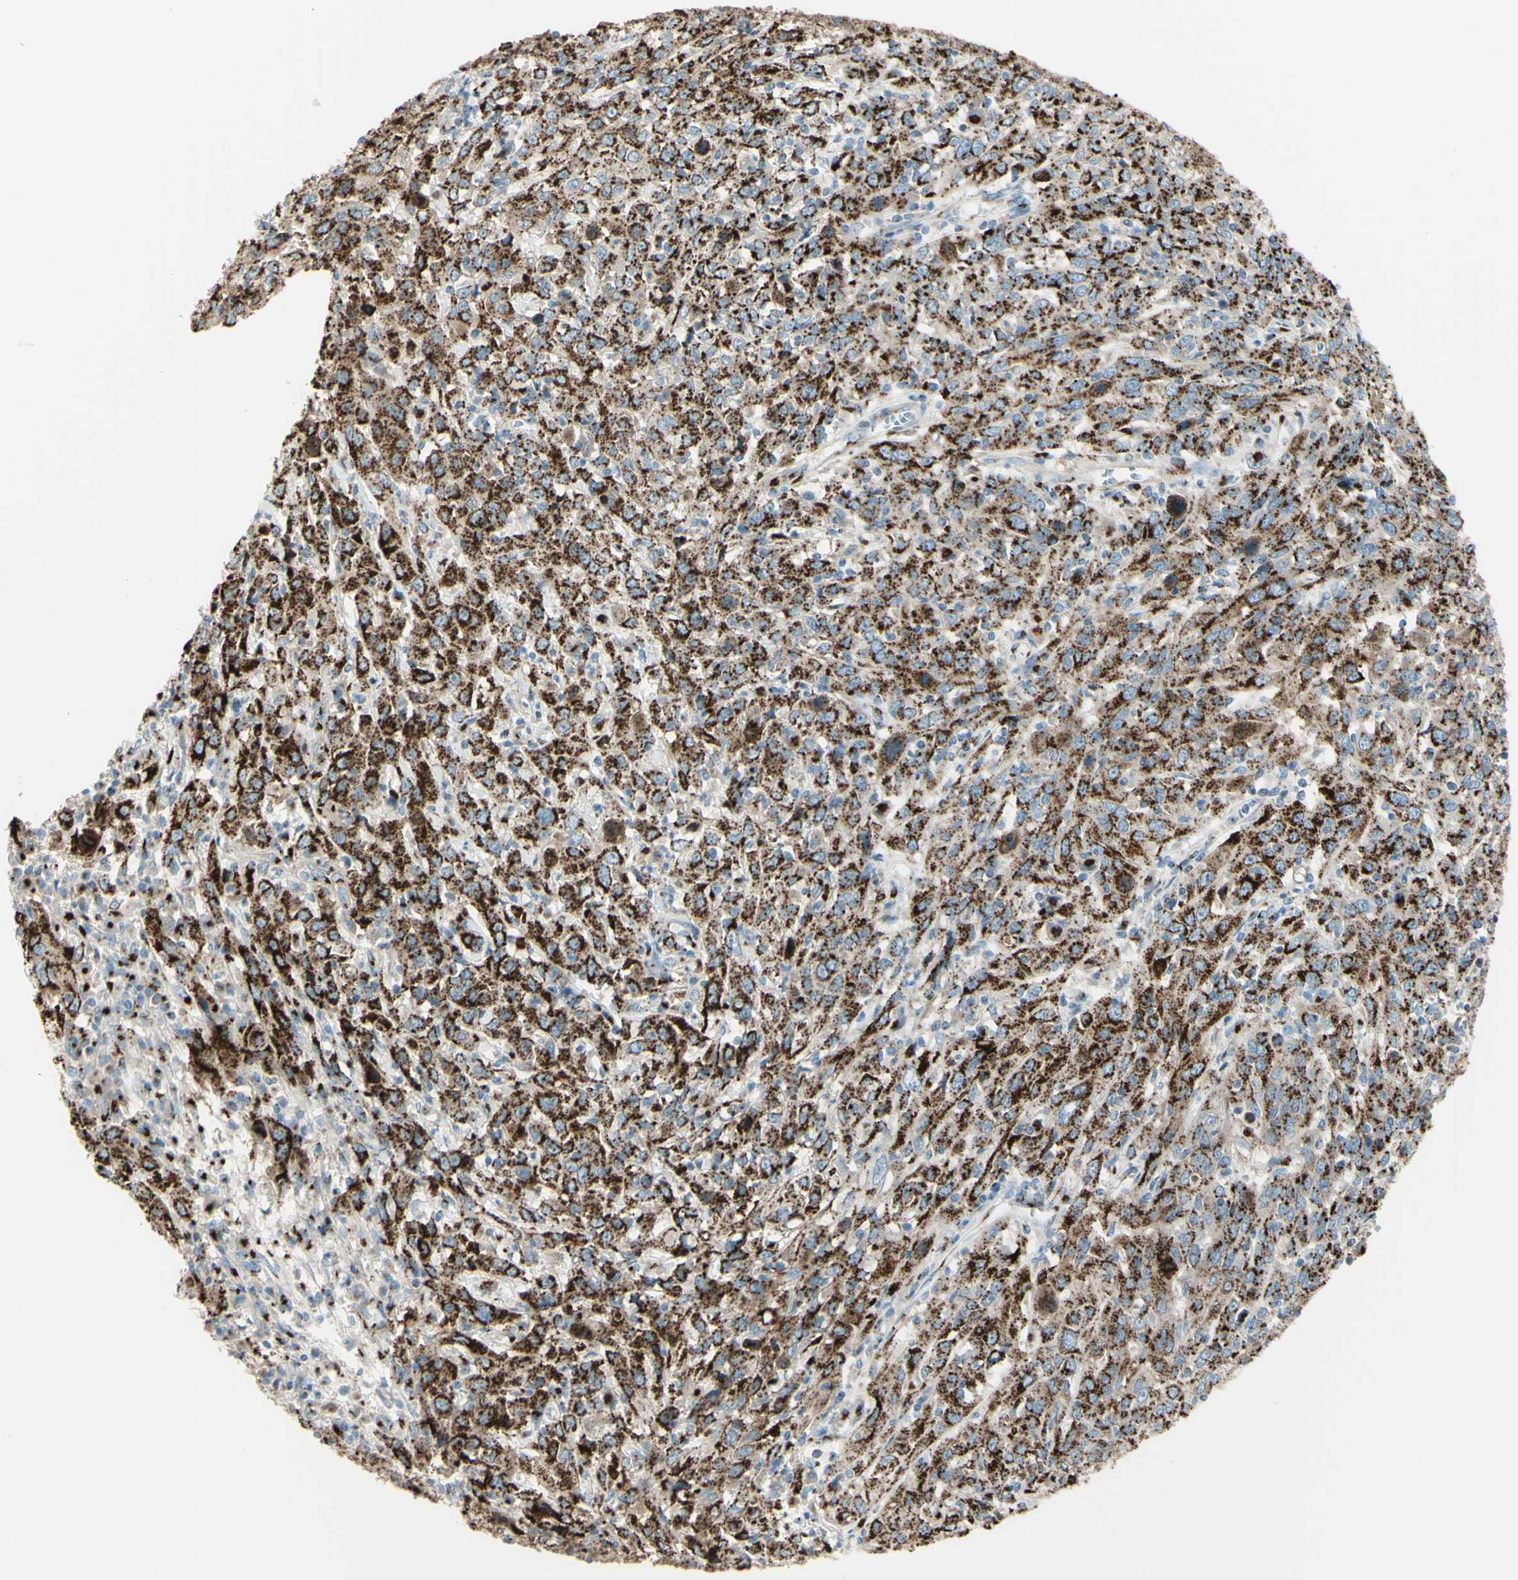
{"staining": {"intensity": "strong", "quantity": ">75%", "location": "cytoplasmic/membranous"}, "tissue": "cervical cancer", "cell_type": "Tumor cells", "image_type": "cancer", "snomed": [{"axis": "morphology", "description": "Squamous cell carcinoma, NOS"}, {"axis": "topography", "description": "Cervix"}], "caption": "Cervical cancer (squamous cell carcinoma) stained for a protein reveals strong cytoplasmic/membranous positivity in tumor cells.", "gene": "B4GALT1", "patient": {"sex": "female", "age": 46}}